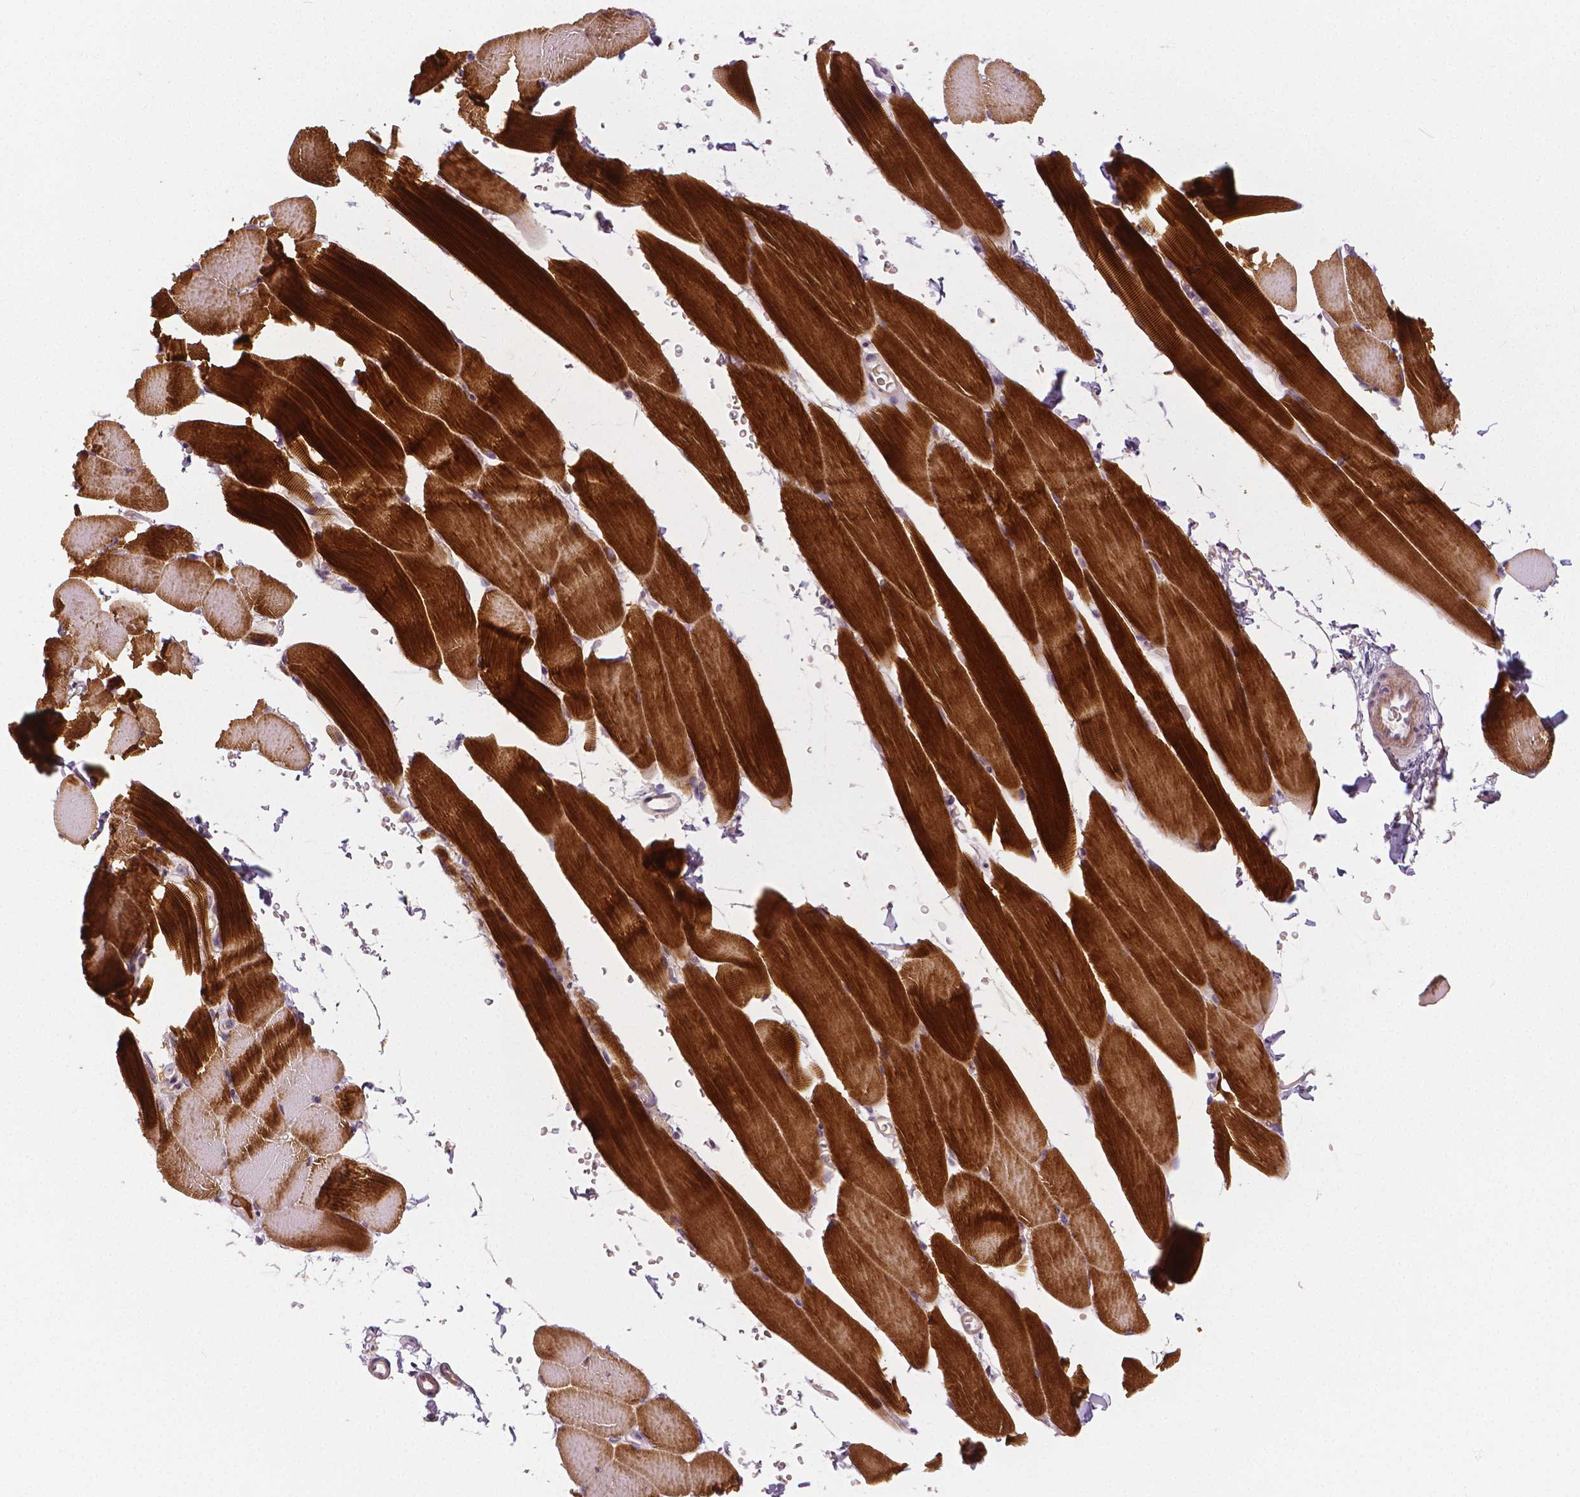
{"staining": {"intensity": "strong", "quantity": ">75%", "location": "cytoplasmic/membranous"}, "tissue": "skeletal muscle", "cell_type": "Myocytes", "image_type": "normal", "snomed": [{"axis": "morphology", "description": "Normal tissue, NOS"}, {"axis": "topography", "description": "Skeletal muscle"}], "caption": "Human skeletal muscle stained with a protein marker exhibits strong staining in myocytes.", "gene": "FLT1", "patient": {"sex": "female", "age": 37}}